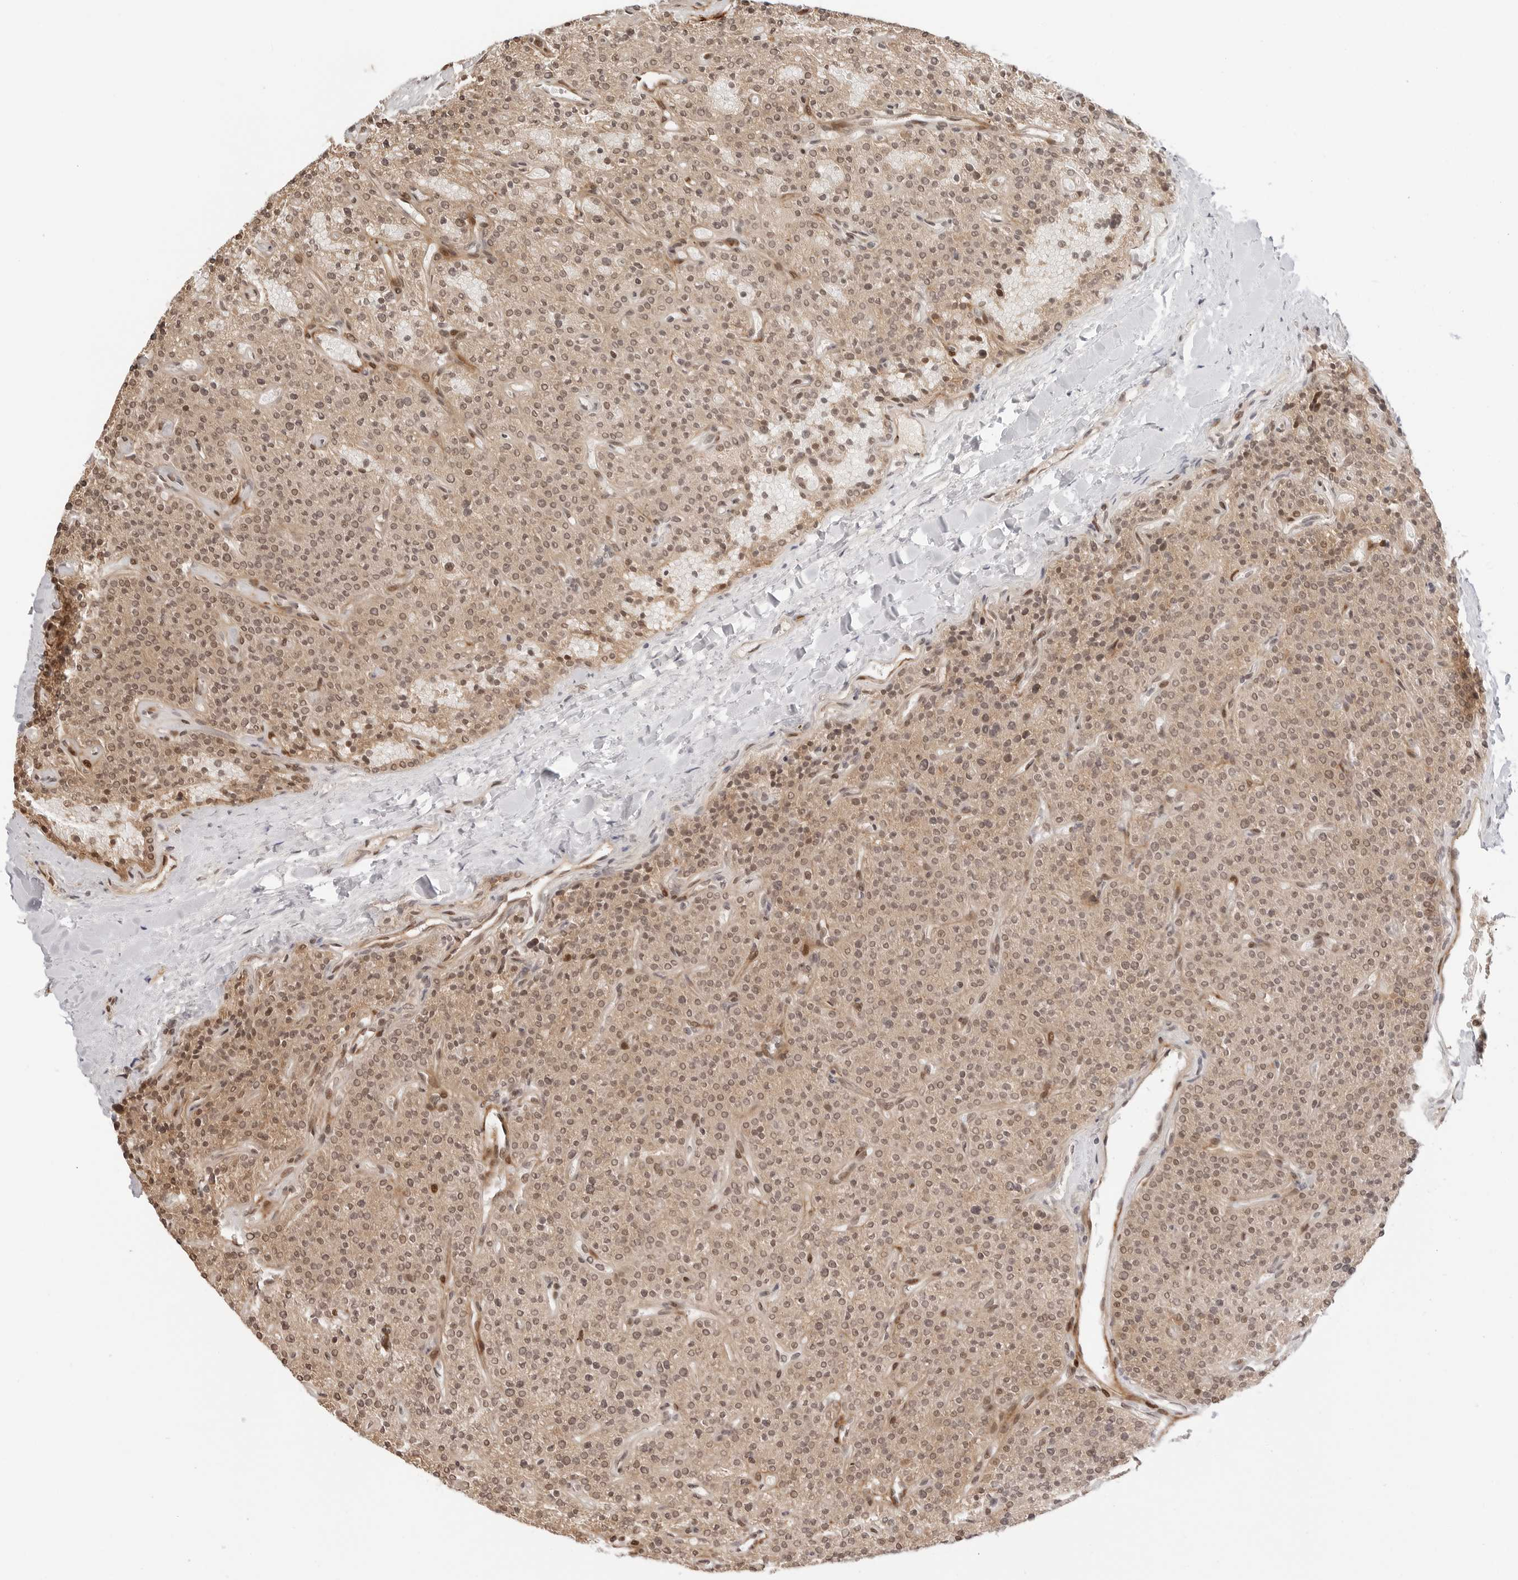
{"staining": {"intensity": "moderate", "quantity": ">75%", "location": "cytoplasmic/membranous,nuclear"}, "tissue": "parathyroid gland", "cell_type": "Glandular cells", "image_type": "normal", "snomed": [{"axis": "morphology", "description": "Normal tissue, NOS"}, {"axis": "topography", "description": "Parathyroid gland"}], "caption": "IHC of benign parathyroid gland reveals medium levels of moderate cytoplasmic/membranous,nuclear positivity in about >75% of glandular cells. (DAB IHC, brown staining for protein, blue staining for nuclei).", "gene": "GEM", "patient": {"sex": "male", "age": 46}}